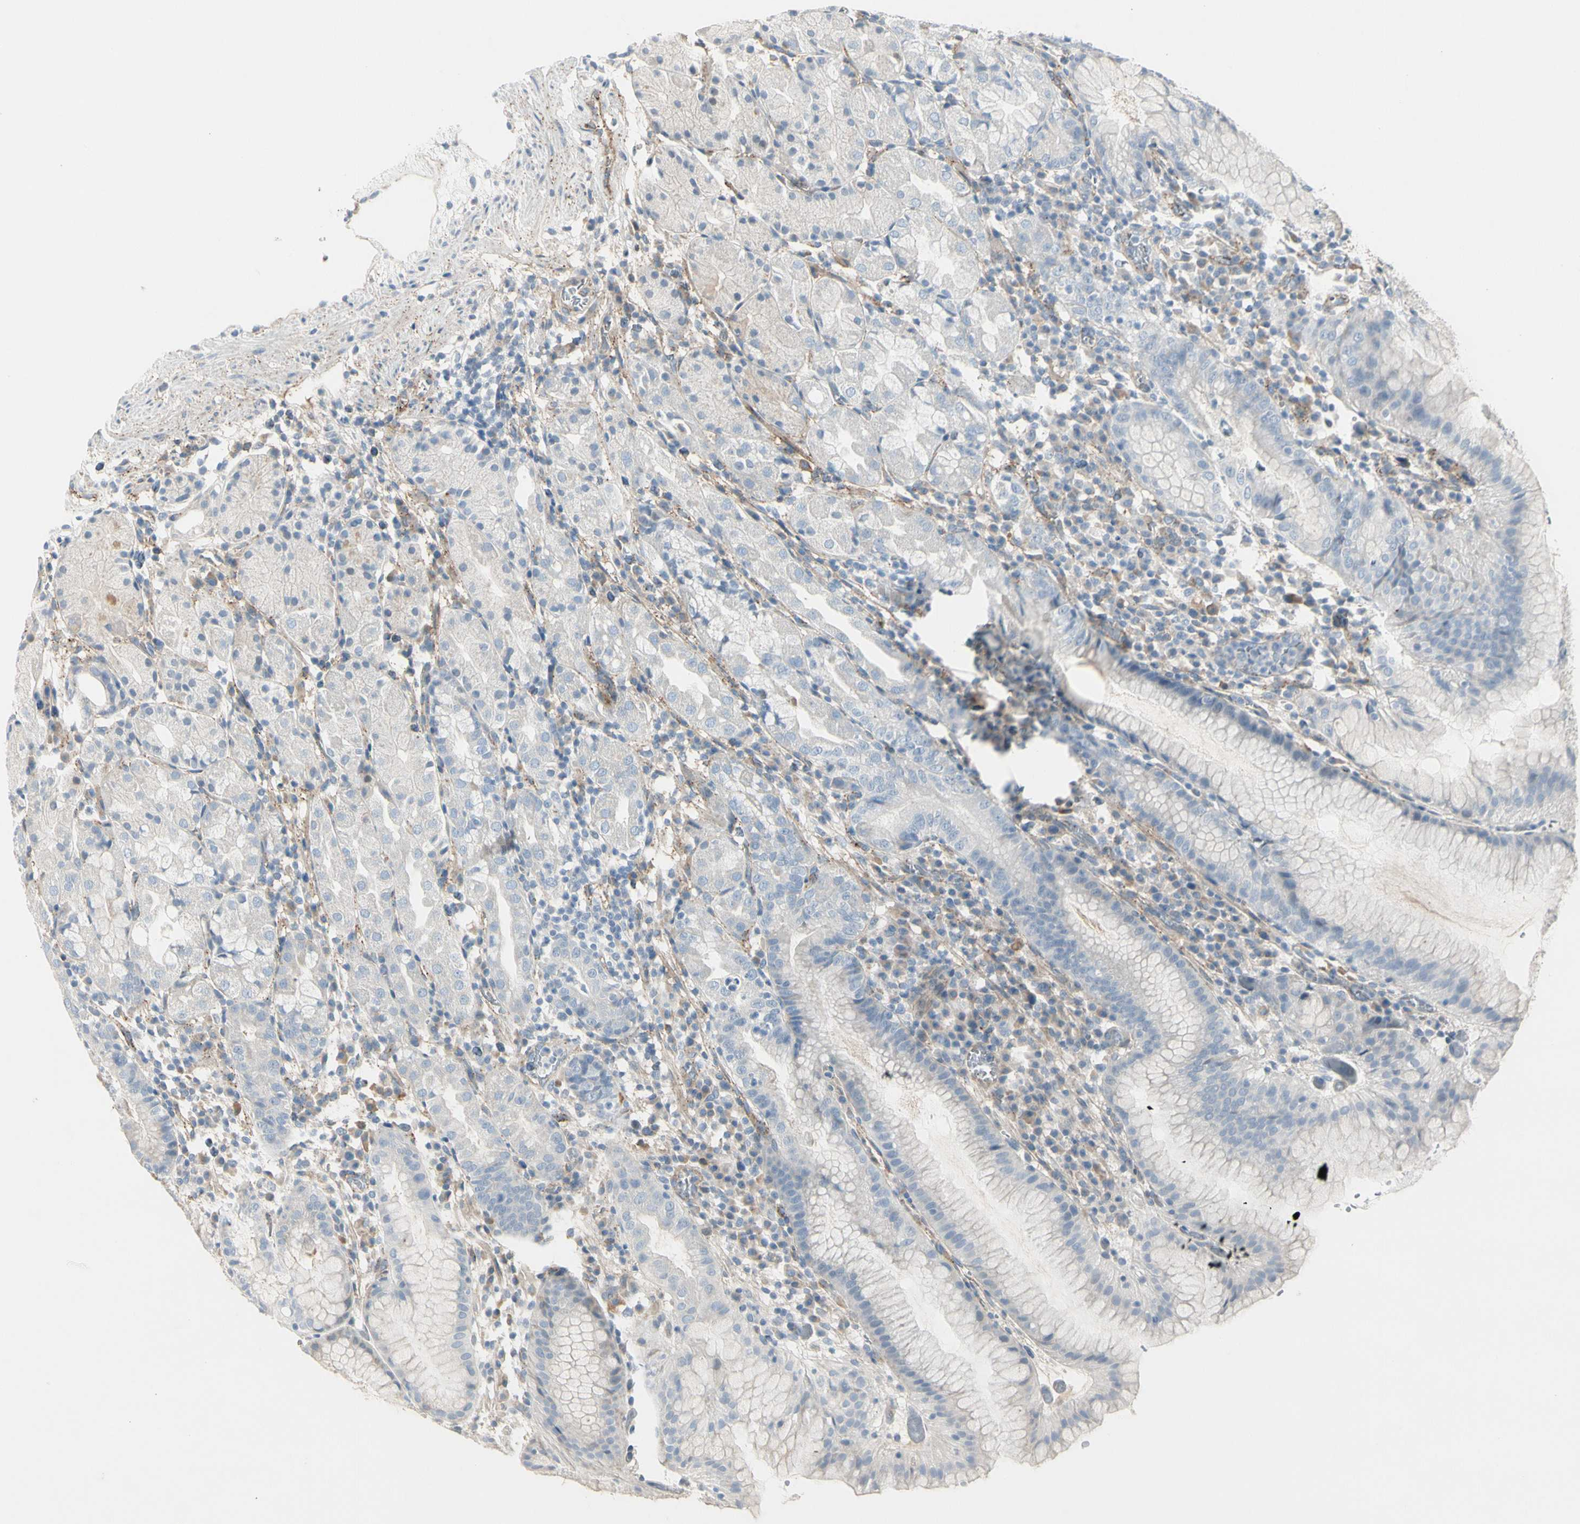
{"staining": {"intensity": "negative", "quantity": "none", "location": "none"}, "tissue": "stomach", "cell_type": "Glandular cells", "image_type": "normal", "snomed": [{"axis": "morphology", "description": "Normal tissue, NOS"}, {"axis": "topography", "description": "Stomach"}, {"axis": "topography", "description": "Stomach, lower"}], "caption": "Histopathology image shows no significant protein positivity in glandular cells of normal stomach. (IHC, brightfield microscopy, high magnification).", "gene": "CACNA2D1", "patient": {"sex": "female", "age": 75}}